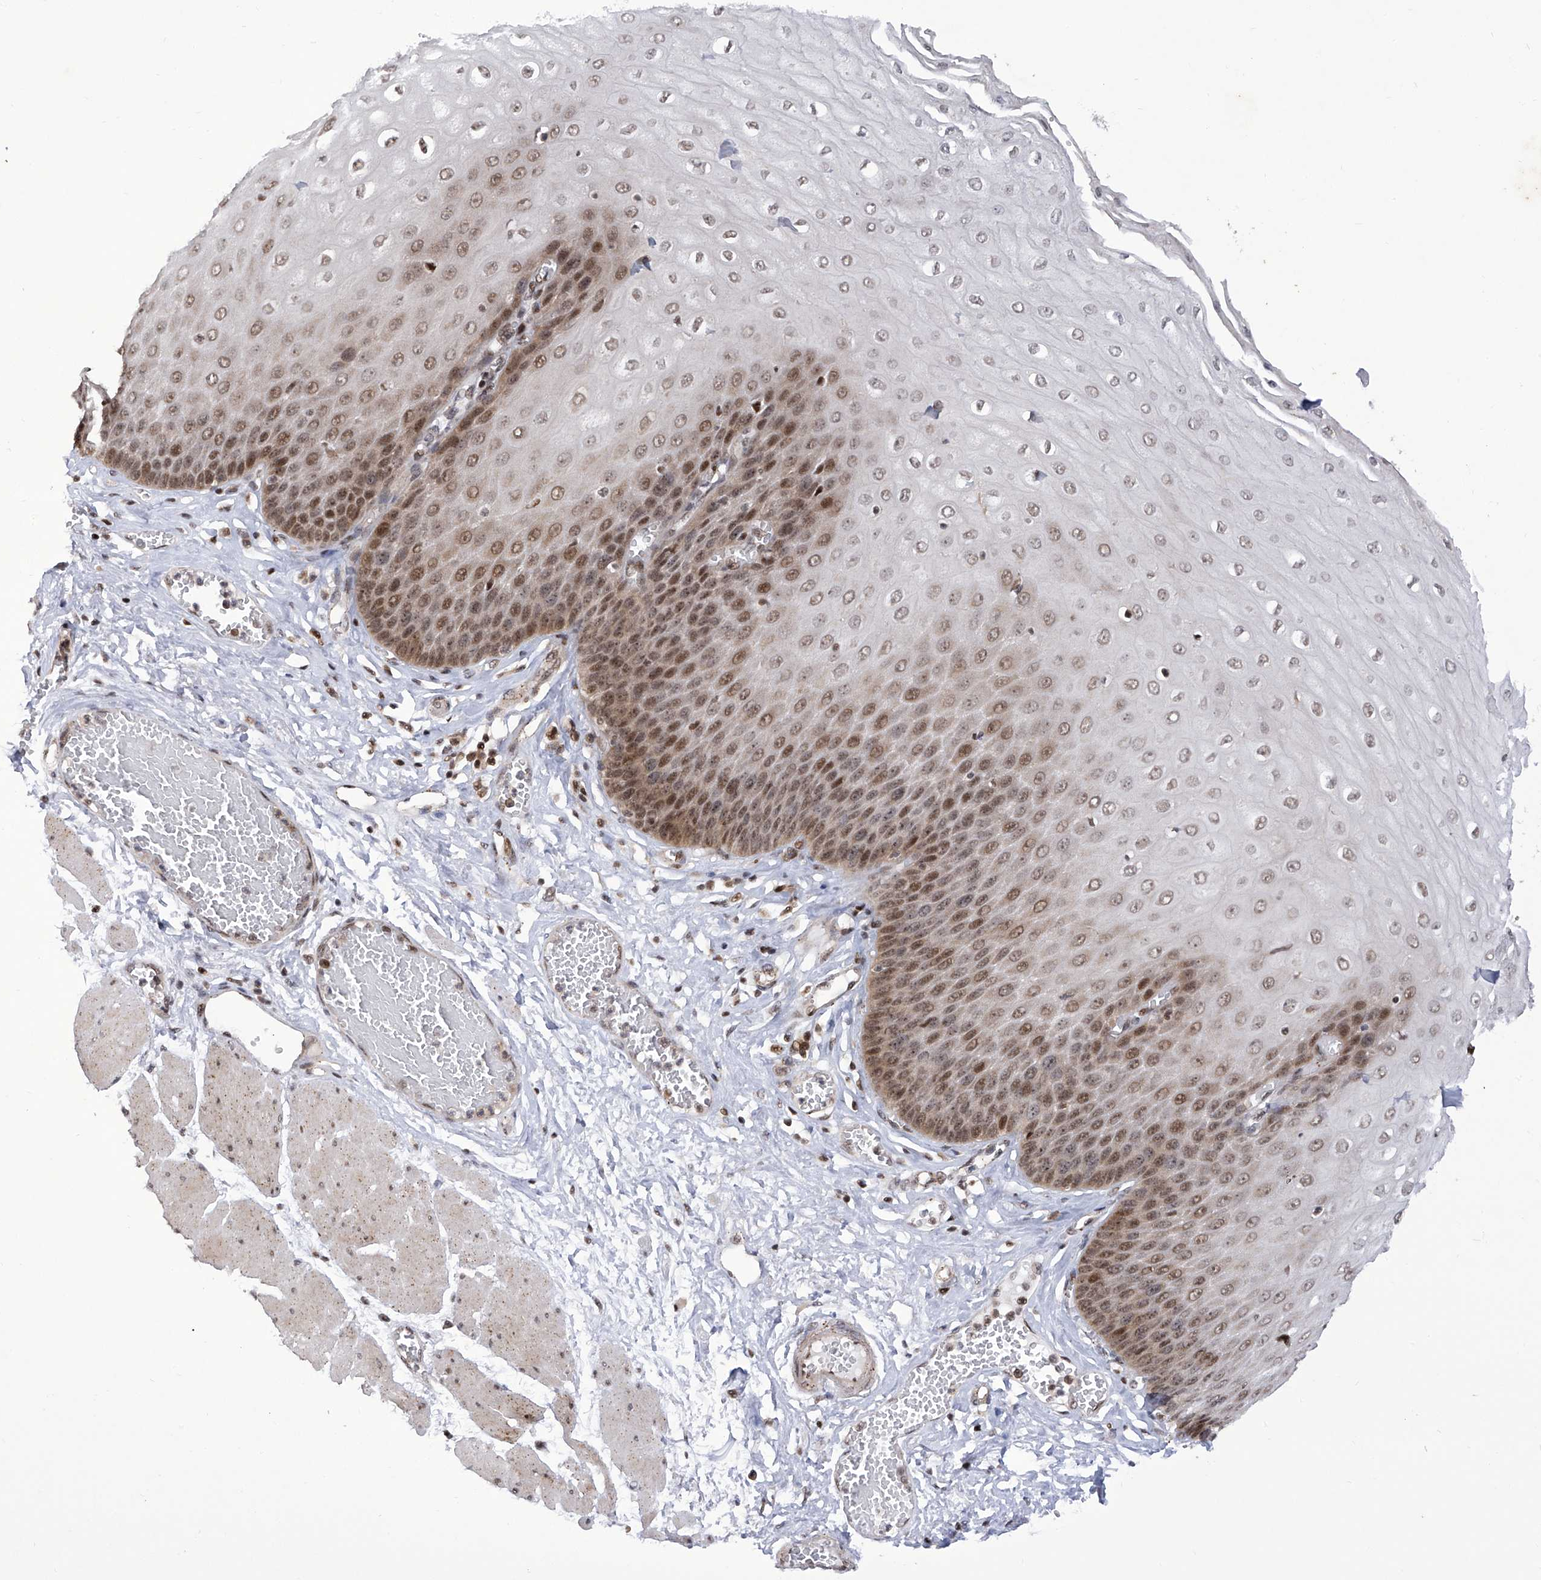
{"staining": {"intensity": "moderate", "quantity": ">75%", "location": "nuclear"}, "tissue": "esophagus", "cell_type": "Squamous epithelial cells", "image_type": "normal", "snomed": [{"axis": "morphology", "description": "Normal tissue, NOS"}, {"axis": "topography", "description": "Esophagus"}], "caption": "Brown immunohistochemical staining in benign esophagus displays moderate nuclear expression in approximately >75% of squamous epithelial cells. Immunohistochemistry stains the protein of interest in brown and the nuclei are stained blue.", "gene": "RAD54L", "patient": {"sex": "male", "age": 60}}